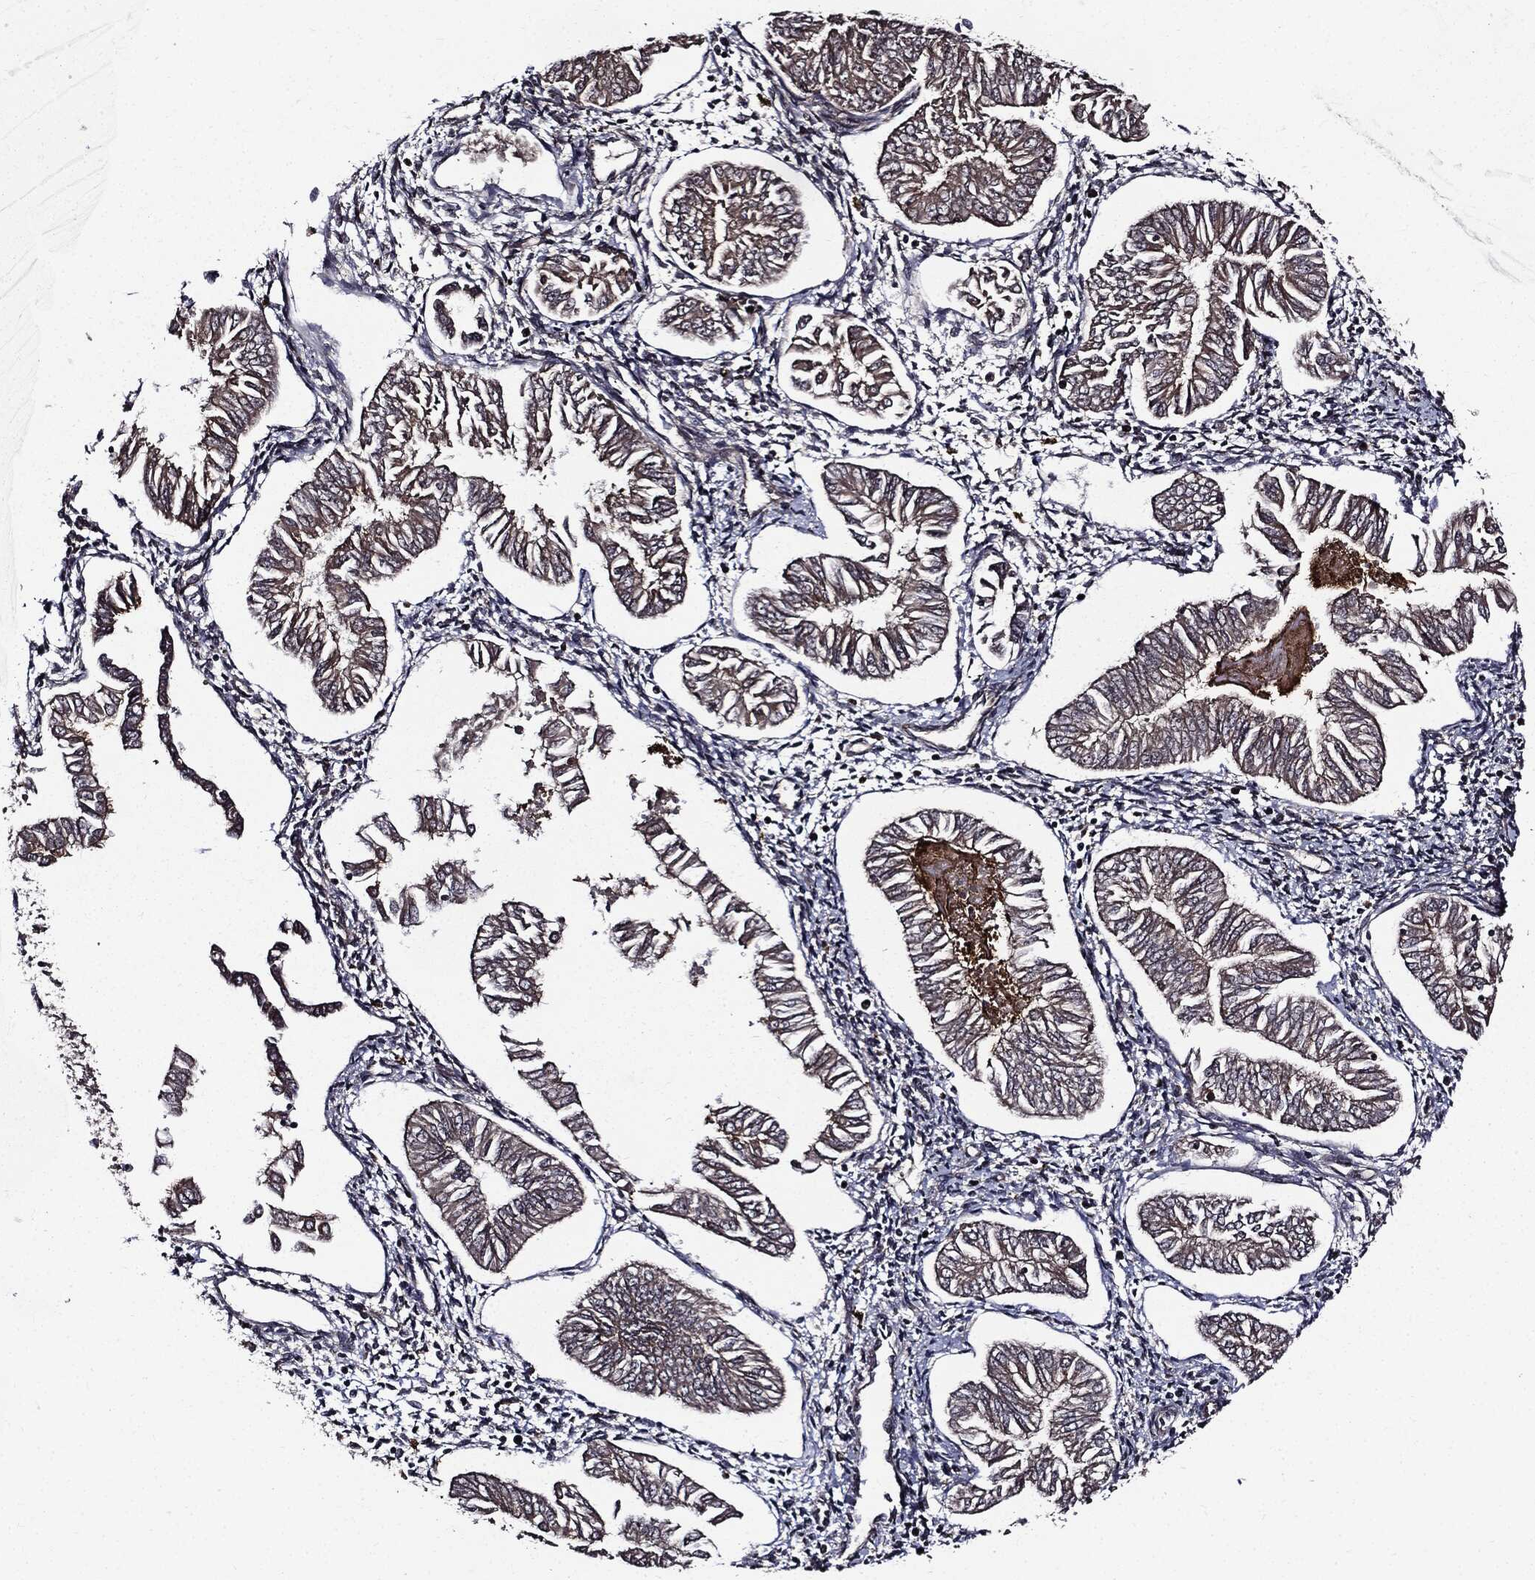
{"staining": {"intensity": "weak", "quantity": "25%-75%", "location": "cytoplasmic/membranous"}, "tissue": "endometrial cancer", "cell_type": "Tumor cells", "image_type": "cancer", "snomed": [{"axis": "morphology", "description": "Adenocarcinoma, NOS"}, {"axis": "topography", "description": "Endometrium"}], "caption": "This is an image of immunohistochemistry (IHC) staining of adenocarcinoma (endometrial), which shows weak staining in the cytoplasmic/membranous of tumor cells.", "gene": "HTT", "patient": {"sex": "female", "age": 53}}